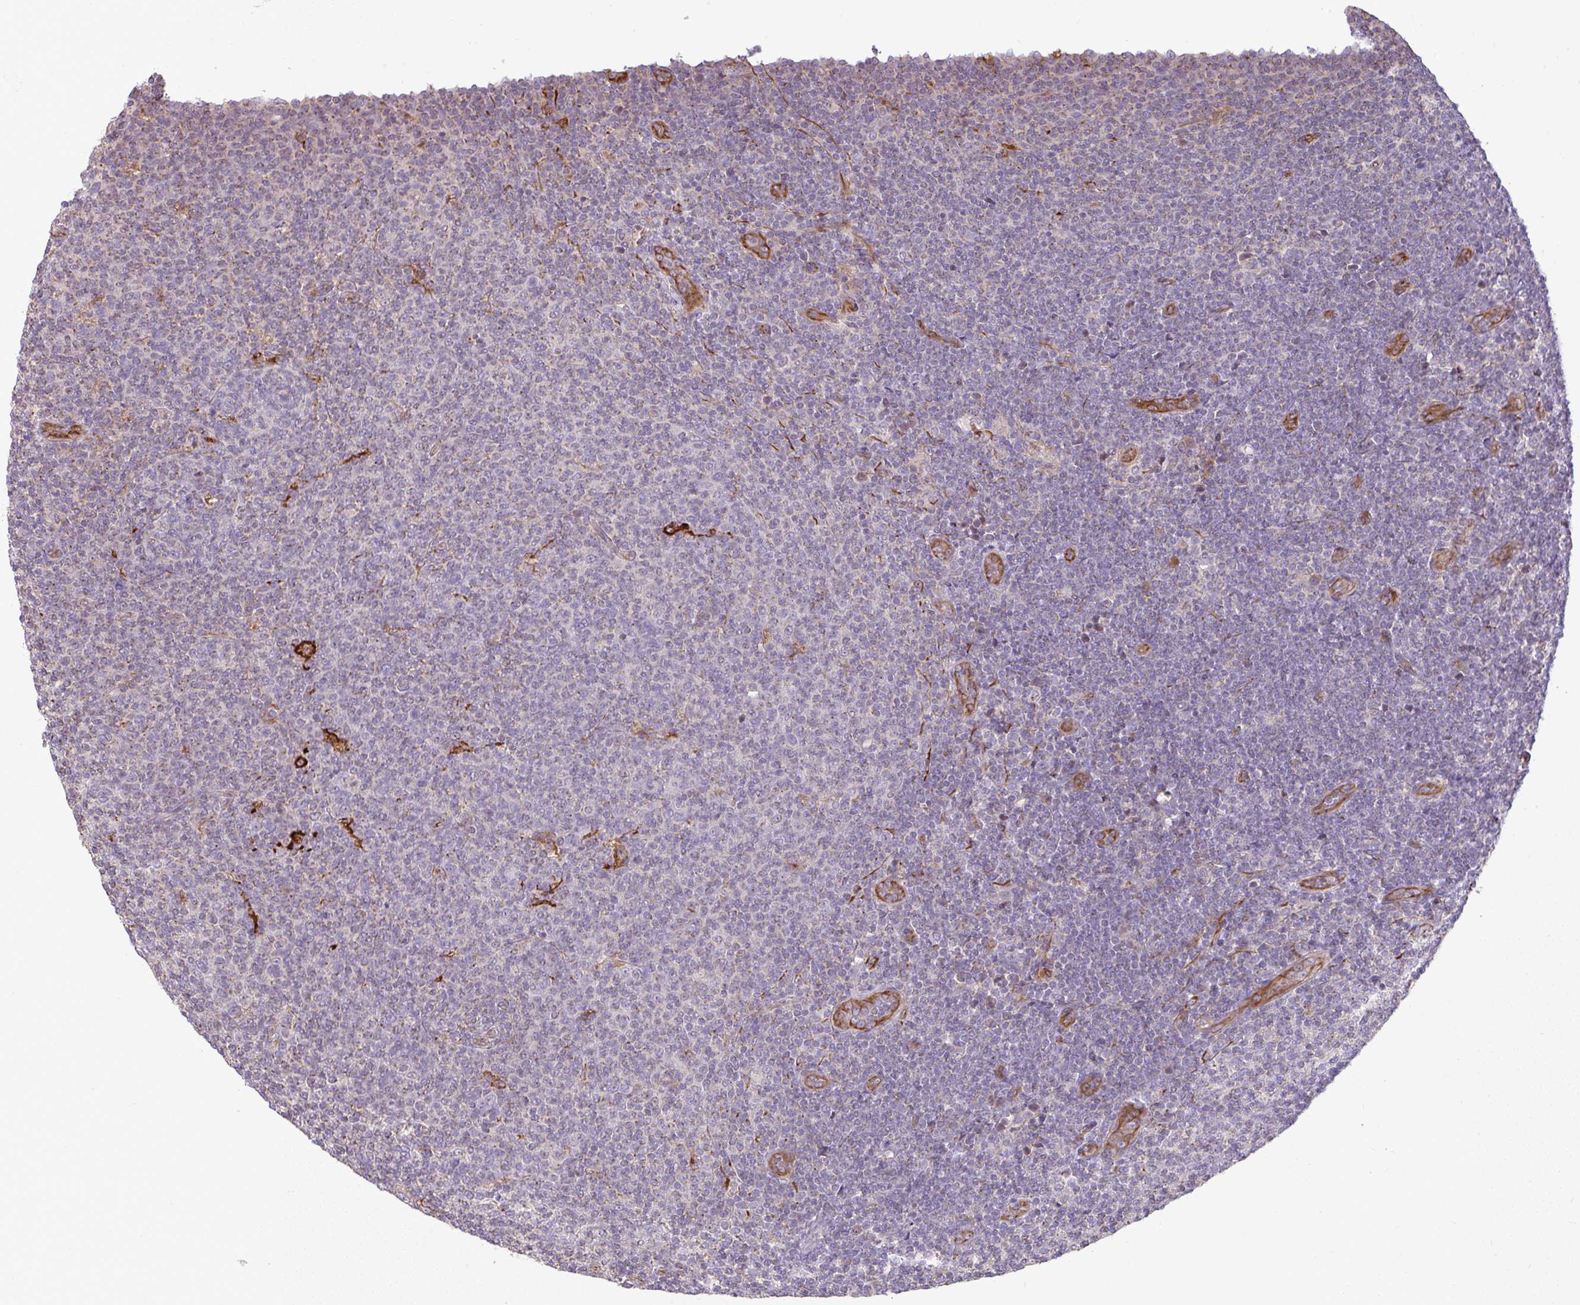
{"staining": {"intensity": "negative", "quantity": "none", "location": "none"}, "tissue": "lymphoma", "cell_type": "Tumor cells", "image_type": "cancer", "snomed": [{"axis": "morphology", "description": "Malignant lymphoma, non-Hodgkin's type, Low grade"}, {"axis": "topography", "description": "Lymph node"}], "caption": "Tumor cells show no significant protein expression in lymphoma. (Immunohistochemistry, brightfield microscopy, high magnification).", "gene": "GRID2", "patient": {"sex": "male", "age": 66}}